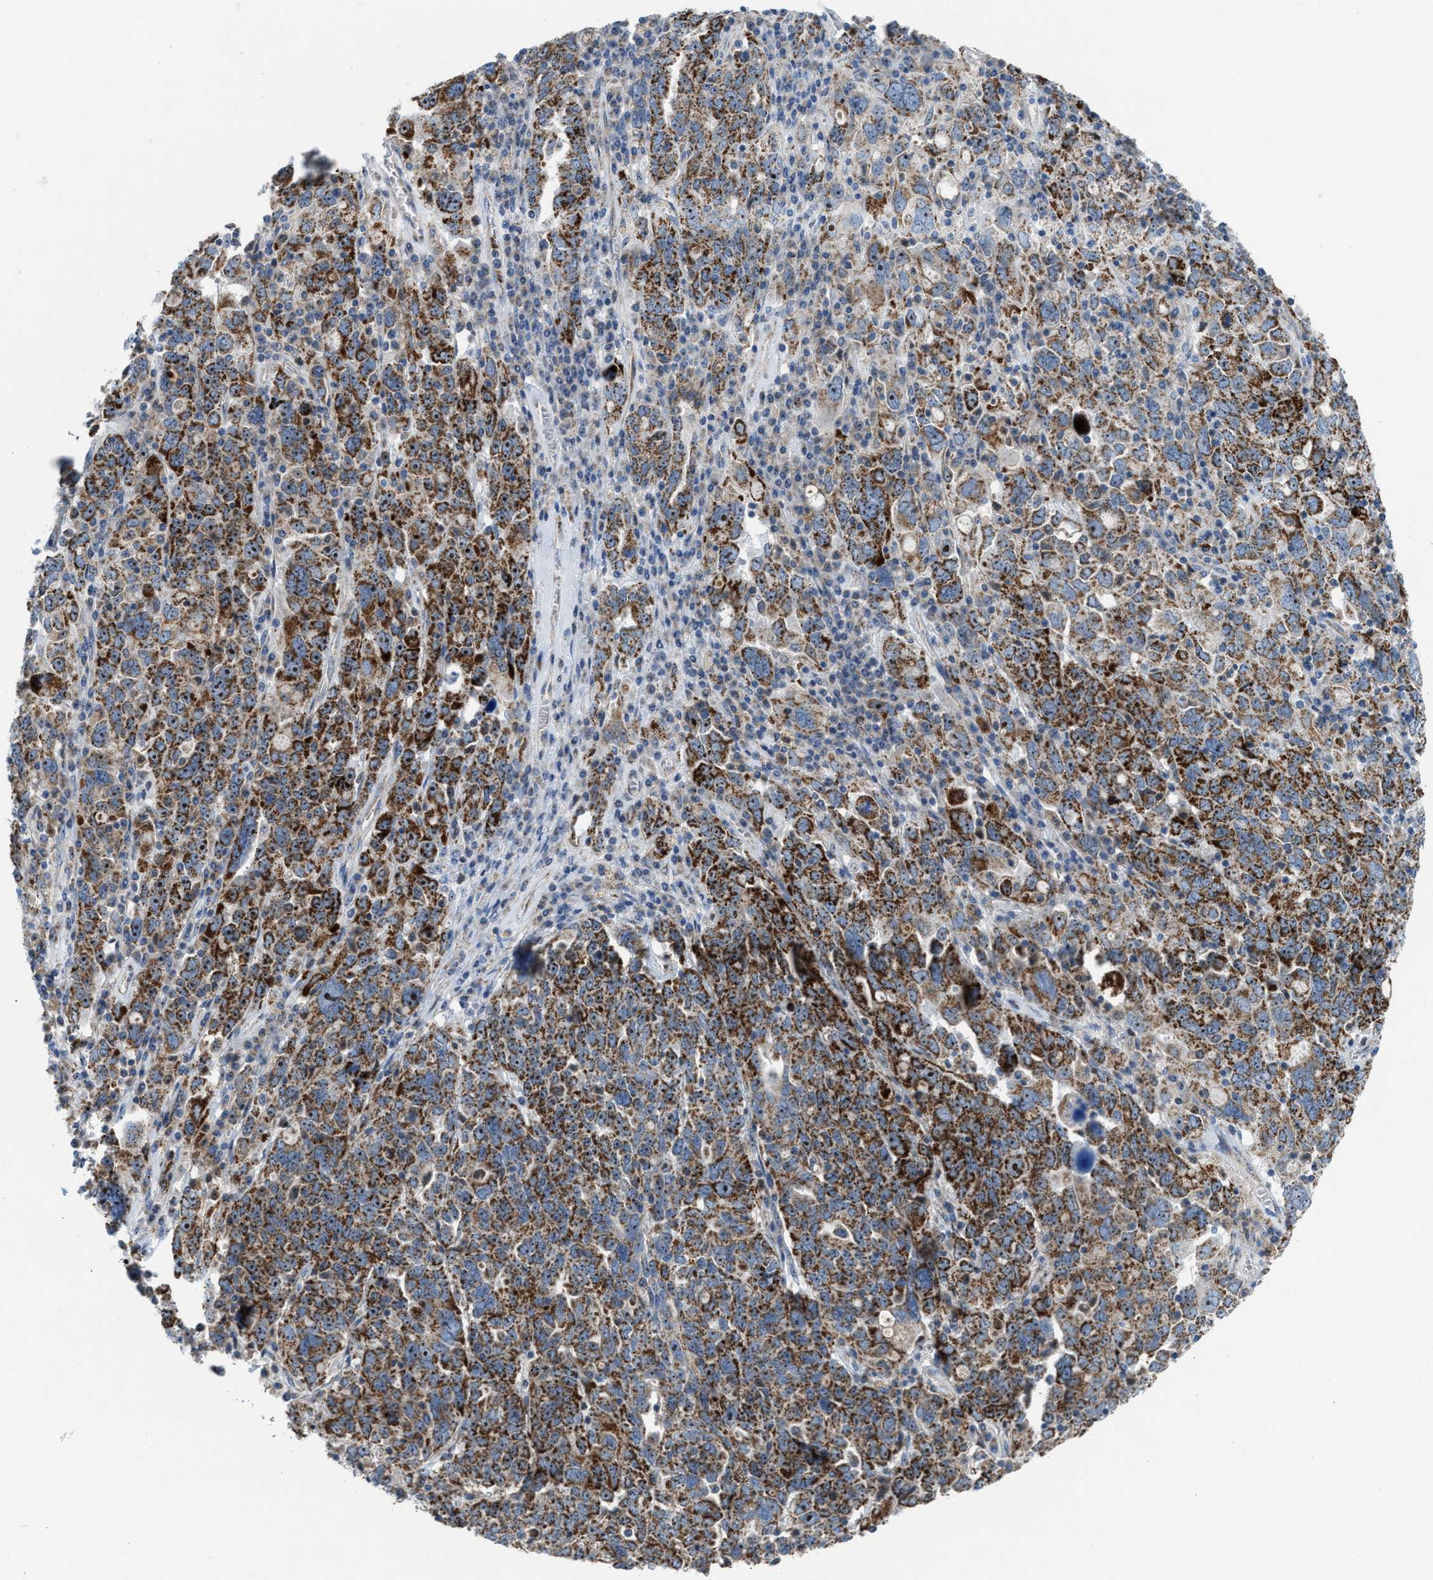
{"staining": {"intensity": "moderate", "quantity": ">75%", "location": "cytoplasmic/membranous,nuclear"}, "tissue": "ovarian cancer", "cell_type": "Tumor cells", "image_type": "cancer", "snomed": [{"axis": "morphology", "description": "Carcinoma, endometroid"}, {"axis": "topography", "description": "Ovary"}], "caption": "Tumor cells exhibit medium levels of moderate cytoplasmic/membranous and nuclear positivity in approximately >75% of cells in ovarian cancer.", "gene": "TPH1", "patient": {"sex": "female", "age": 62}}